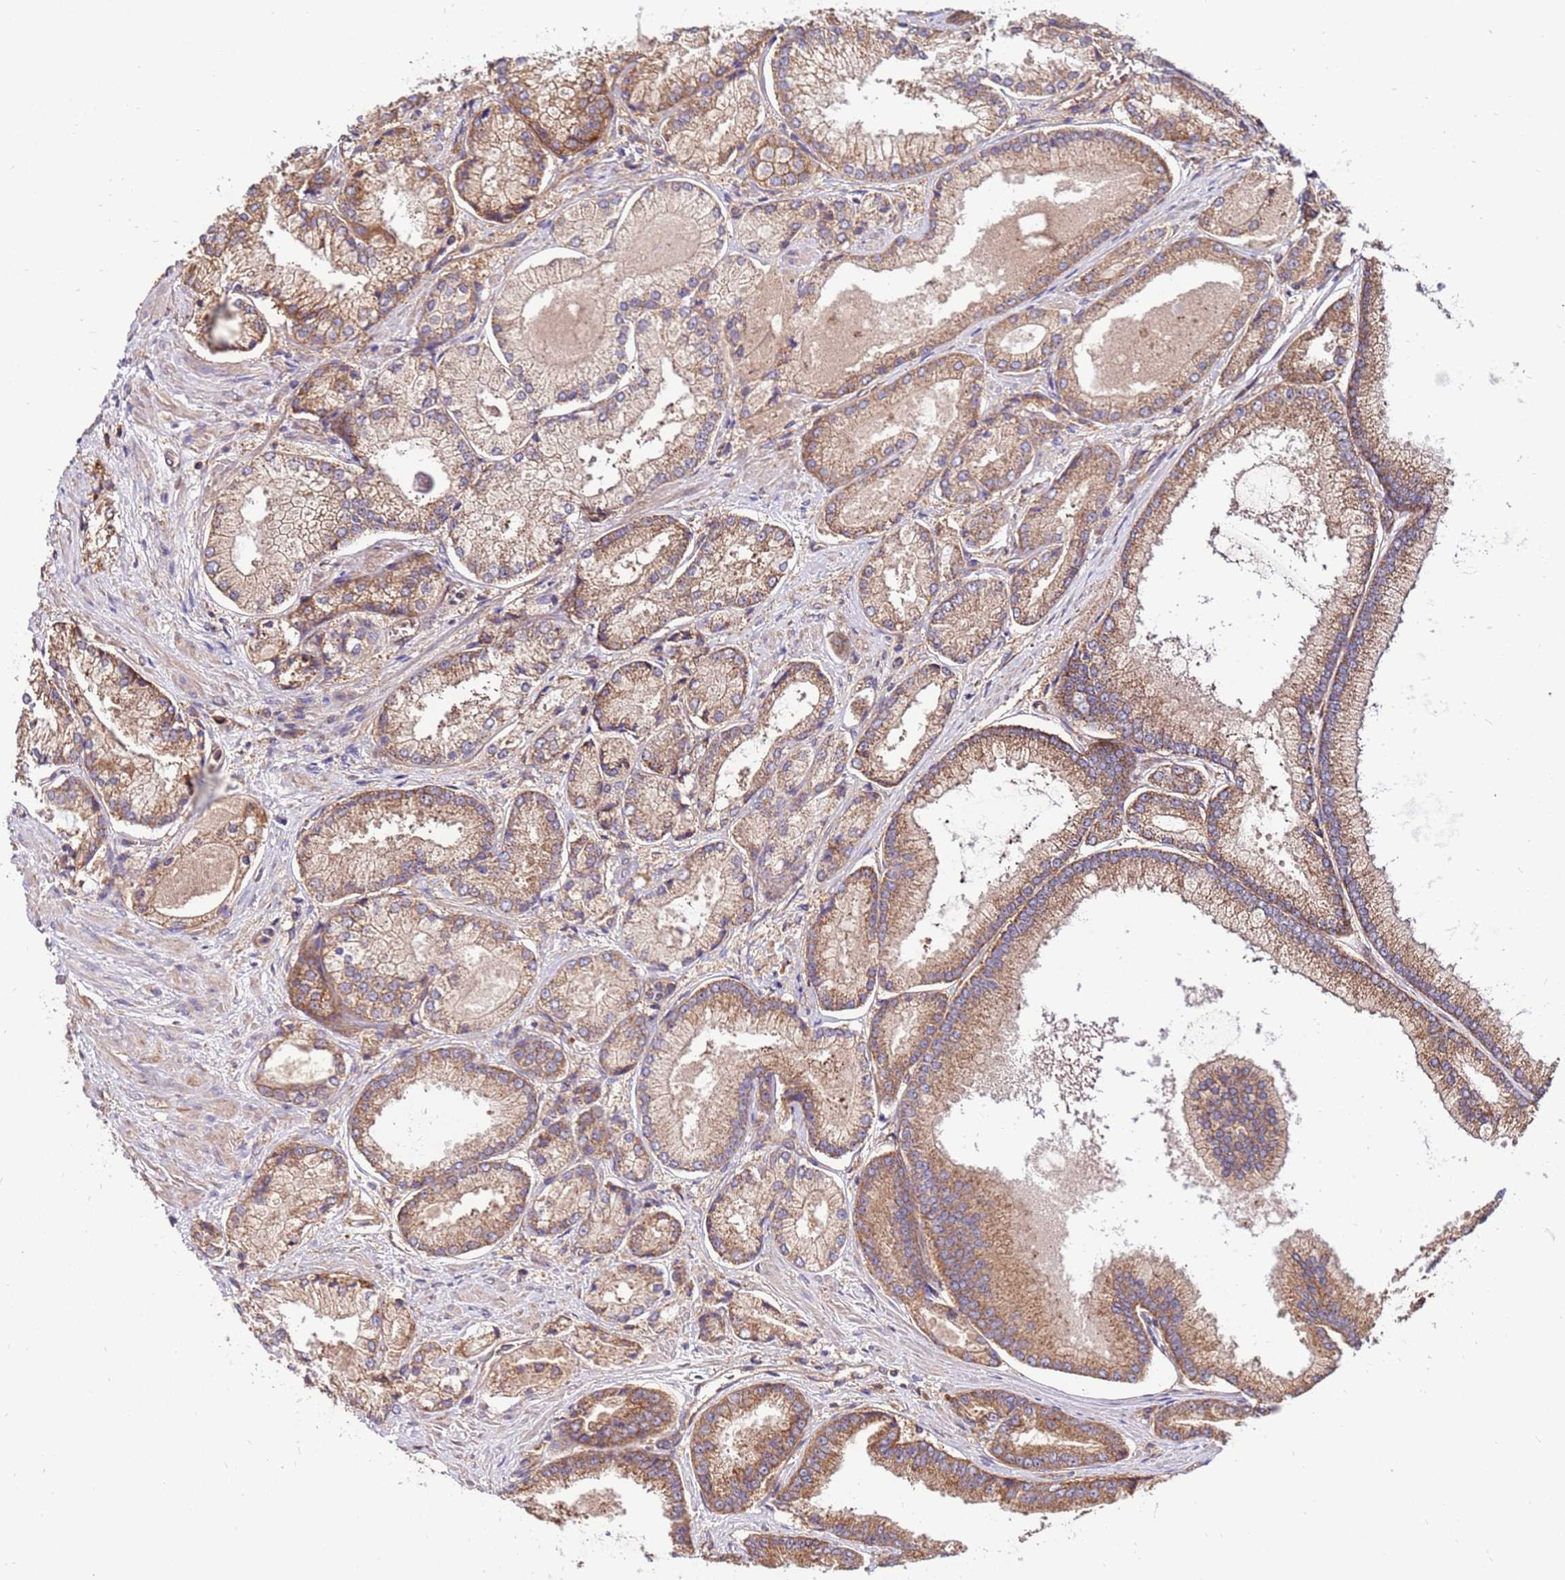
{"staining": {"intensity": "moderate", "quantity": ">75%", "location": "cytoplasmic/membranous"}, "tissue": "prostate cancer", "cell_type": "Tumor cells", "image_type": "cancer", "snomed": [{"axis": "morphology", "description": "Adenocarcinoma, Low grade"}, {"axis": "topography", "description": "Prostate"}], "caption": "Prostate cancer (adenocarcinoma (low-grade)) was stained to show a protein in brown. There is medium levels of moderate cytoplasmic/membranous positivity in about >75% of tumor cells.", "gene": "SLC44A5", "patient": {"sex": "male", "age": 74}}